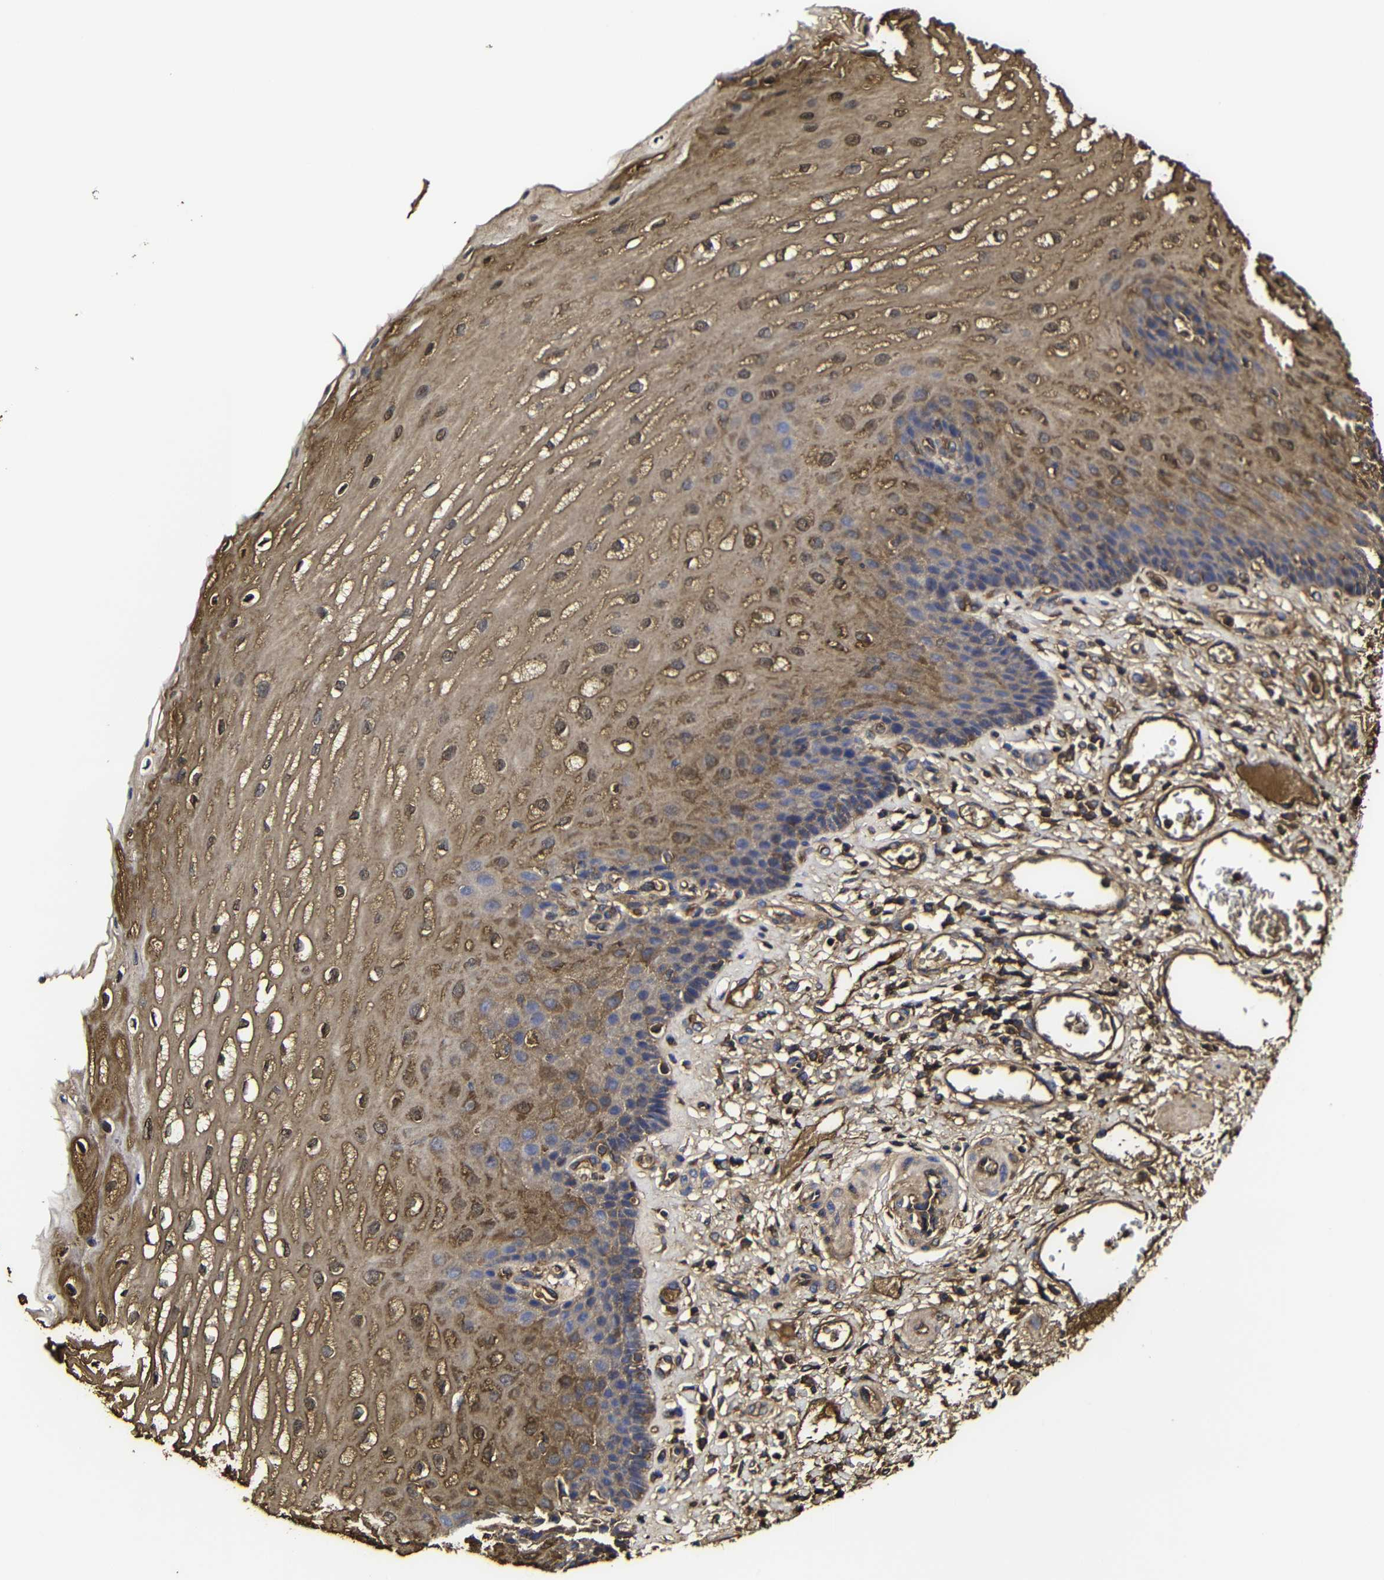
{"staining": {"intensity": "moderate", "quantity": "25%-75%", "location": "cytoplasmic/membranous,nuclear"}, "tissue": "esophagus", "cell_type": "Squamous epithelial cells", "image_type": "normal", "snomed": [{"axis": "morphology", "description": "Normal tissue, NOS"}, {"axis": "topography", "description": "Esophagus"}], "caption": "The histopathology image shows staining of unremarkable esophagus, revealing moderate cytoplasmic/membranous,nuclear protein expression (brown color) within squamous epithelial cells.", "gene": "MSN", "patient": {"sex": "male", "age": 54}}